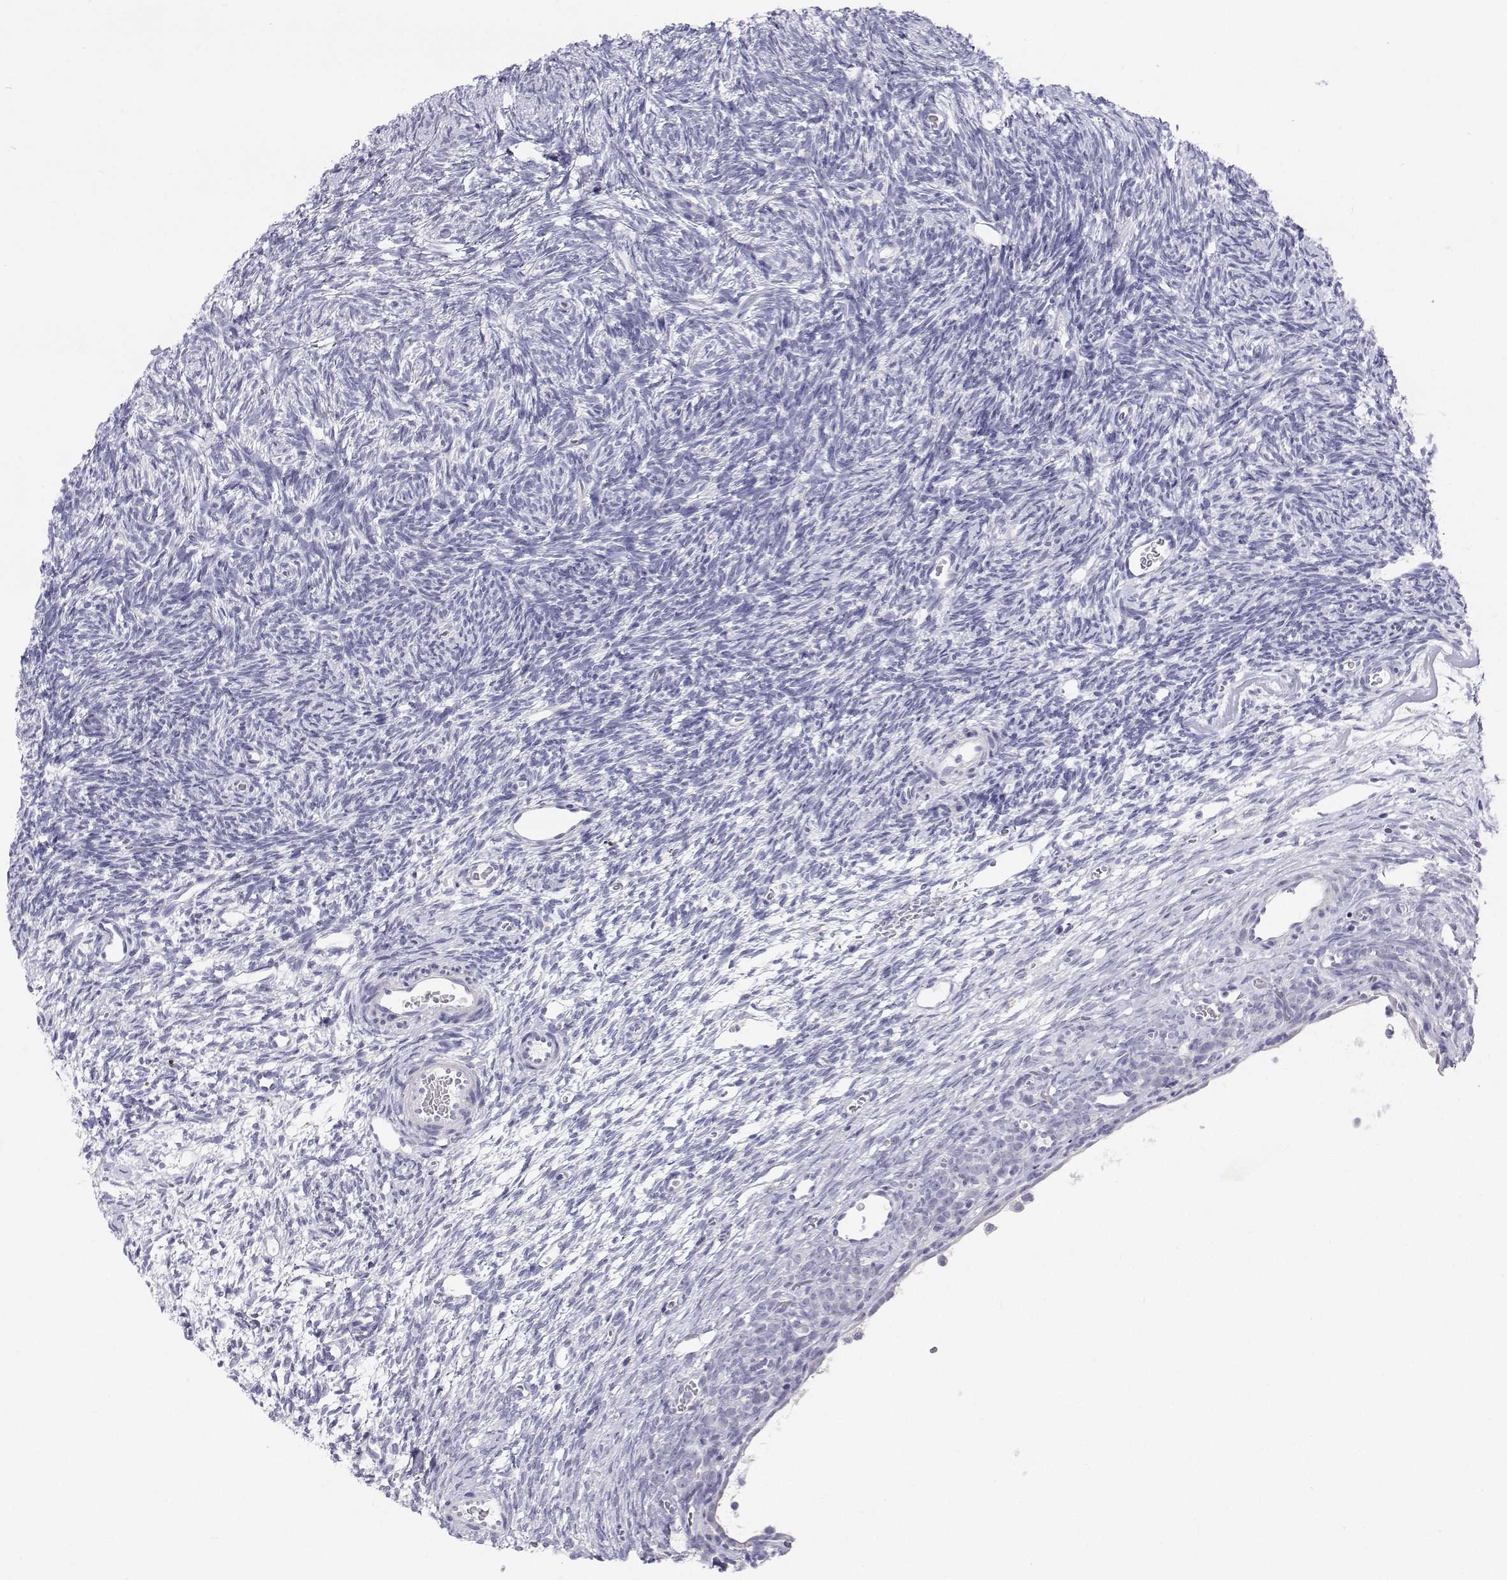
{"staining": {"intensity": "negative", "quantity": "none", "location": "none"}, "tissue": "ovary", "cell_type": "Follicle cells", "image_type": "normal", "snomed": [{"axis": "morphology", "description": "Normal tissue, NOS"}, {"axis": "topography", "description": "Ovary"}], "caption": "Ovary stained for a protein using immunohistochemistry (IHC) exhibits no positivity follicle cells.", "gene": "TTN", "patient": {"sex": "female", "age": 34}}